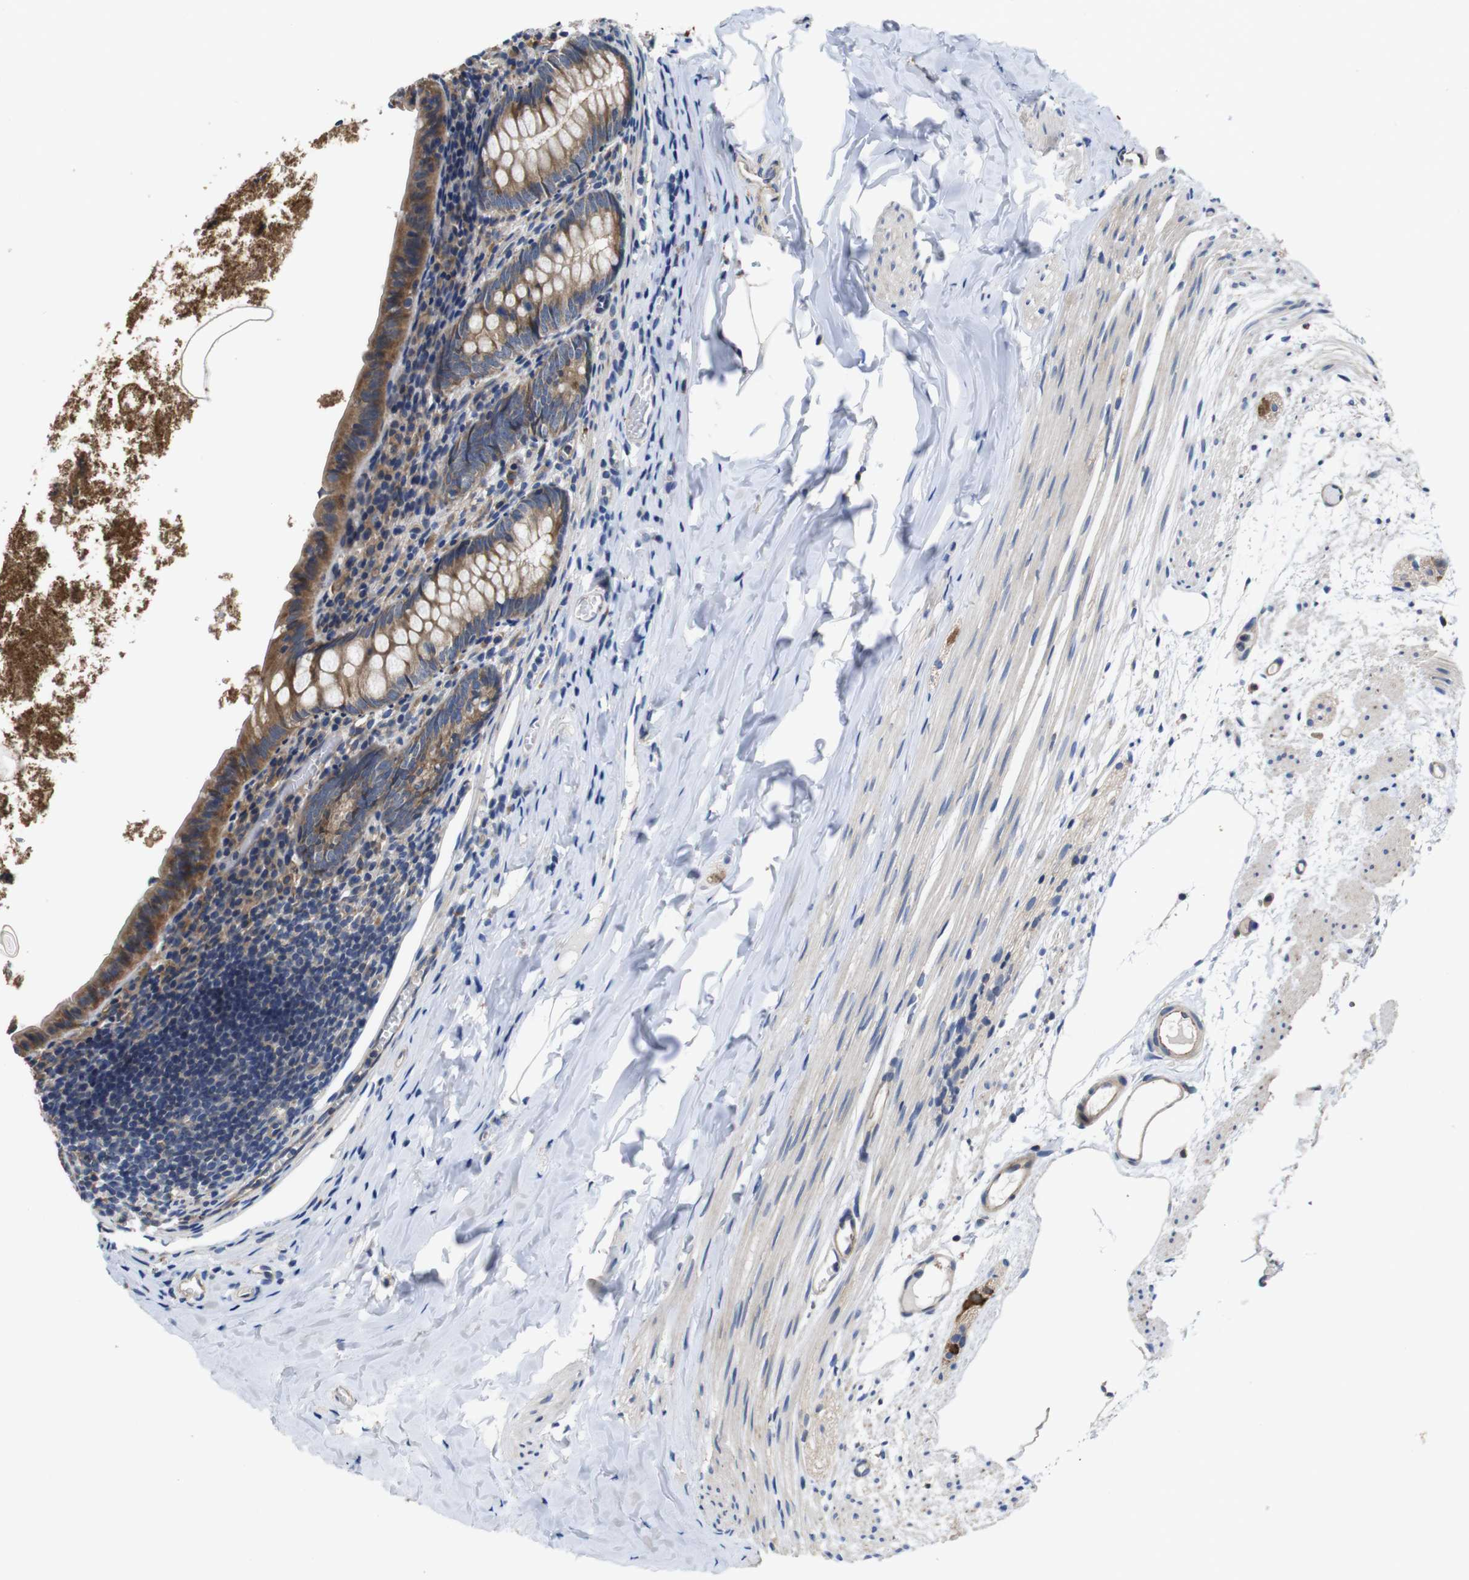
{"staining": {"intensity": "moderate", "quantity": ">75%", "location": "cytoplasmic/membranous"}, "tissue": "appendix", "cell_type": "Glandular cells", "image_type": "normal", "snomed": [{"axis": "morphology", "description": "Normal tissue, NOS"}, {"axis": "topography", "description": "Appendix"}], "caption": "A brown stain shows moderate cytoplasmic/membranous expression of a protein in glandular cells of normal appendix. The staining was performed using DAB, with brown indicating positive protein expression. Nuclei are stained blue with hematoxylin.", "gene": "MARCHF7", "patient": {"sex": "female", "age": 10}}